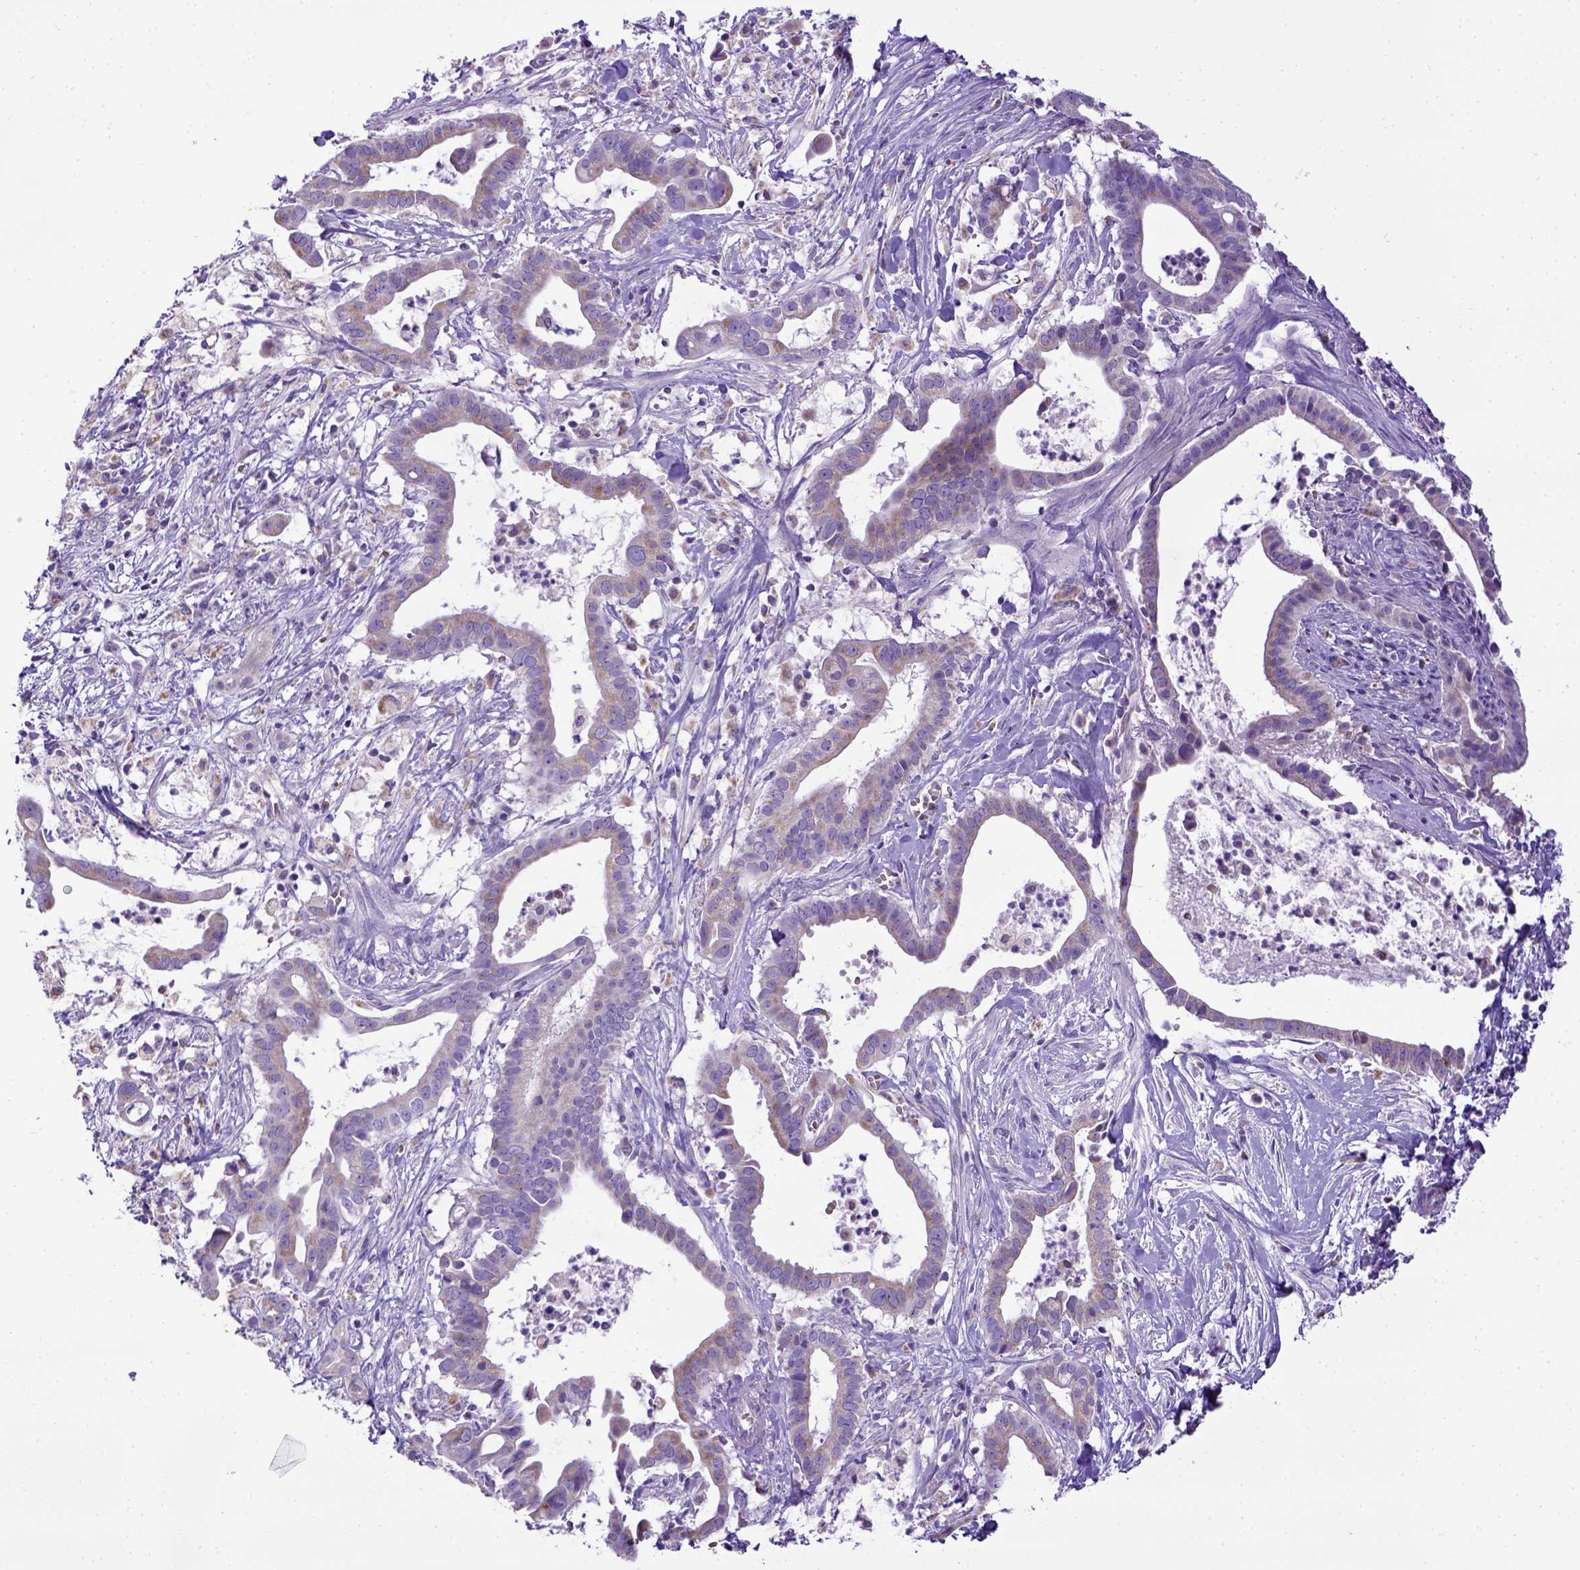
{"staining": {"intensity": "negative", "quantity": "none", "location": "none"}, "tissue": "pancreatic cancer", "cell_type": "Tumor cells", "image_type": "cancer", "snomed": [{"axis": "morphology", "description": "Adenocarcinoma, NOS"}, {"axis": "topography", "description": "Pancreas"}], "caption": "There is no significant staining in tumor cells of adenocarcinoma (pancreatic).", "gene": "SPEF1", "patient": {"sex": "male", "age": 61}}